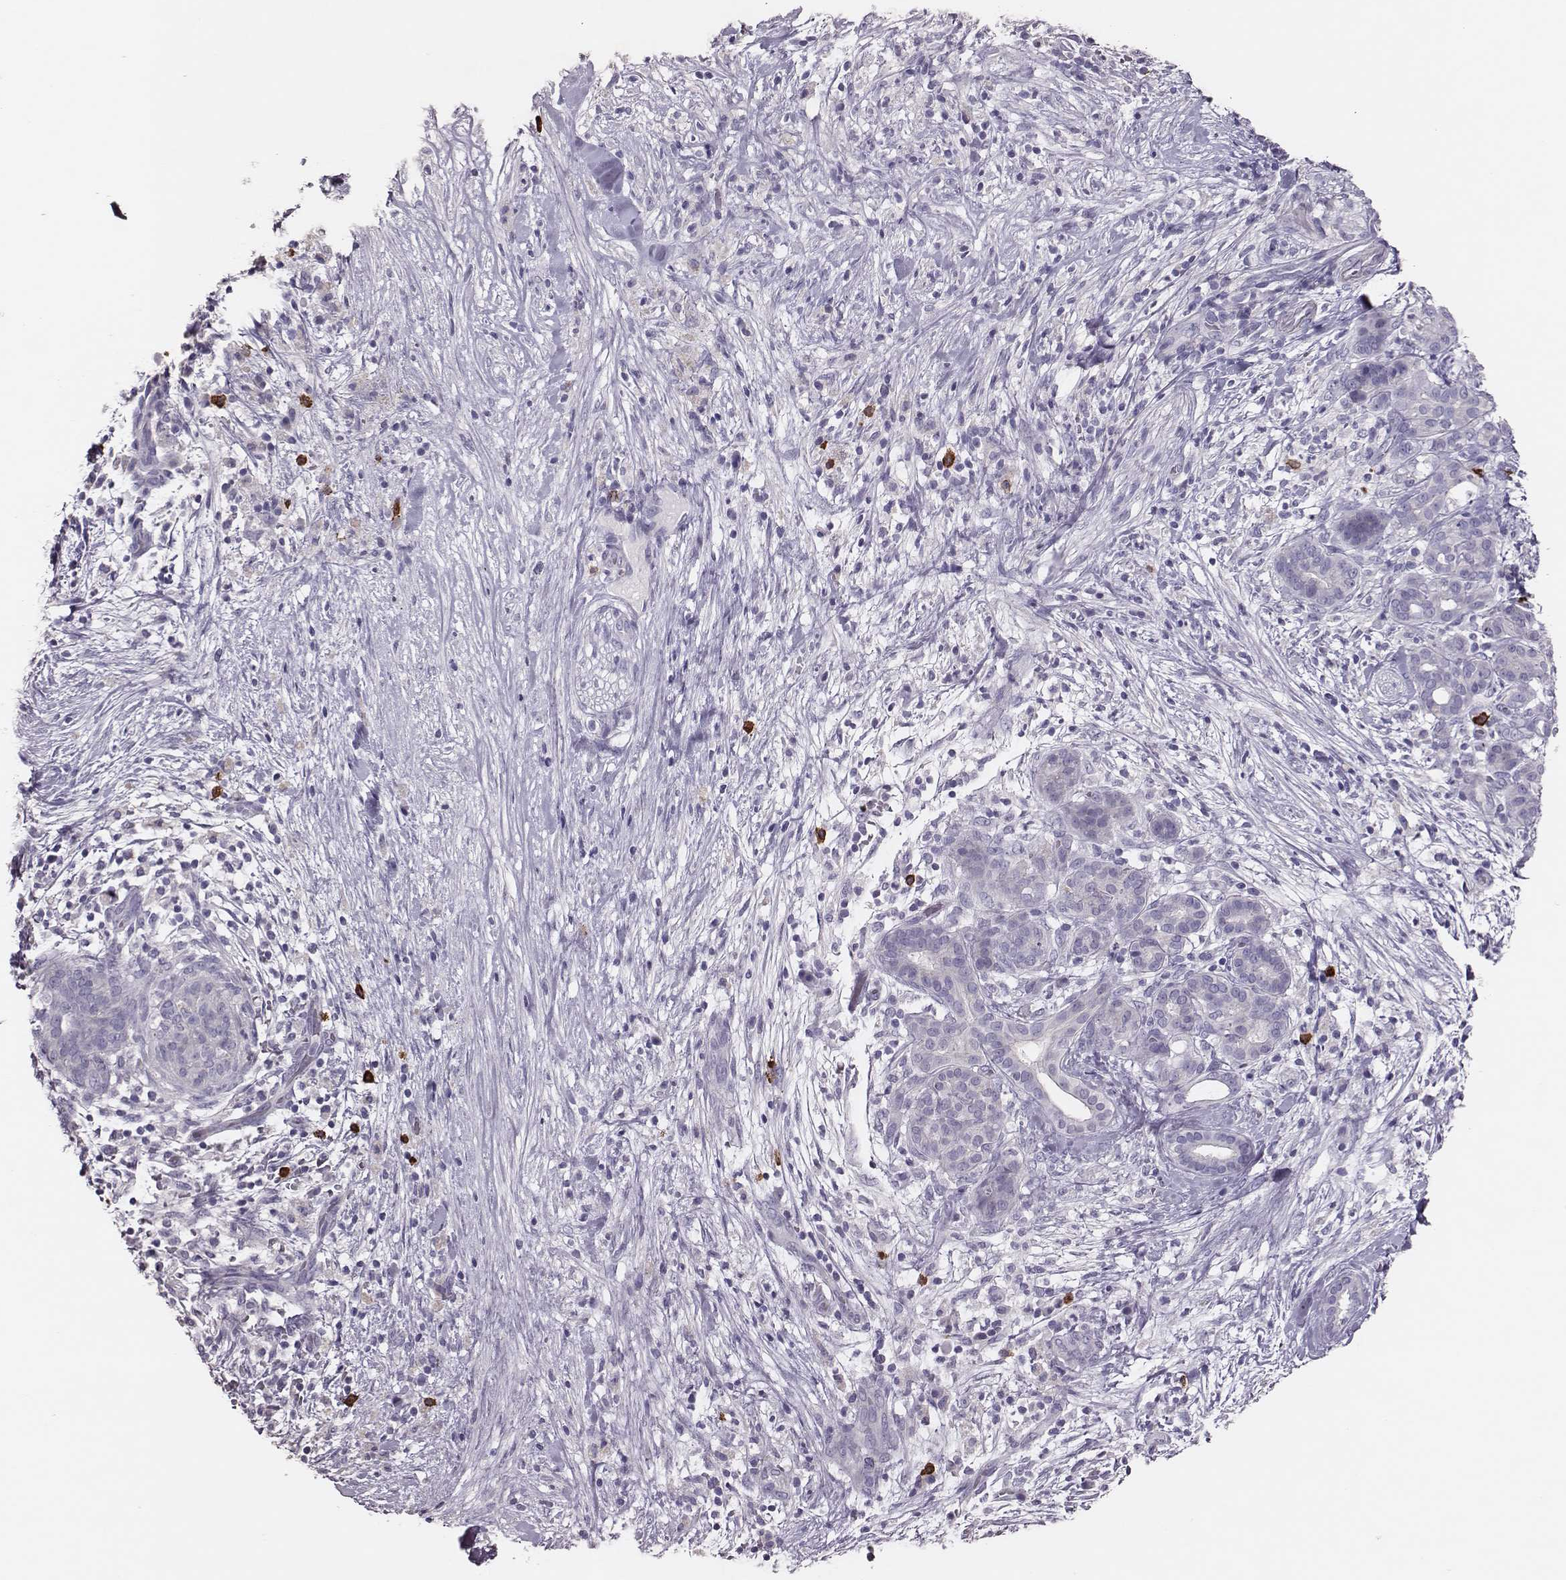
{"staining": {"intensity": "negative", "quantity": "none", "location": "none"}, "tissue": "pancreatic cancer", "cell_type": "Tumor cells", "image_type": "cancer", "snomed": [{"axis": "morphology", "description": "Adenocarcinoma, NOS"}, {"axis": "topography", "description": "Pancreas"}], "caption": "Tumor cells are negative for protein expression in human pancreatic cancer (adenocarcinoma).", "gene": "P2RY10", "patient": {"sex": "male", "age": 44}}